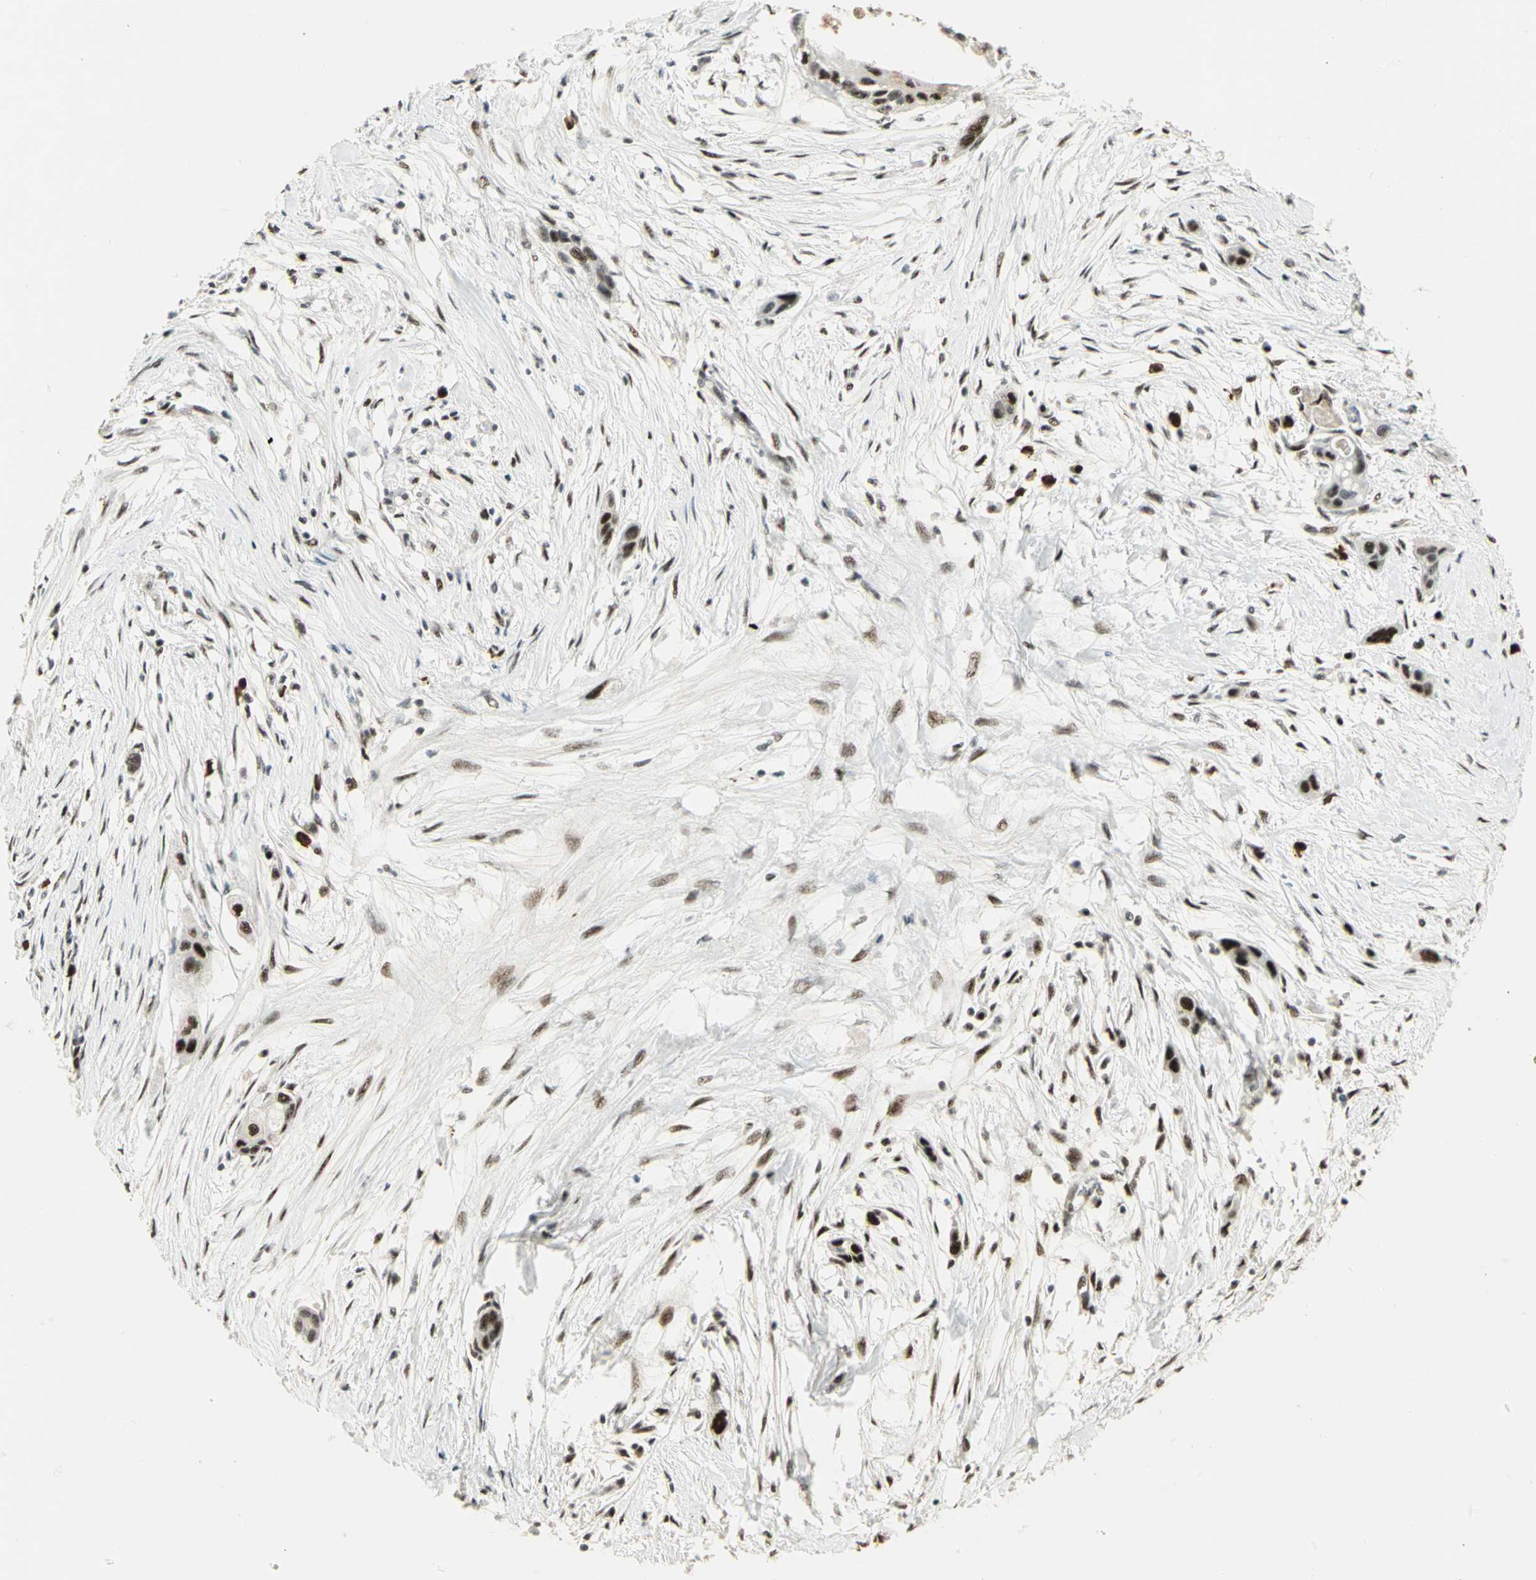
{"staining": {"intensity": "strong", "quantity": ">75%", "location": "nuclear"}, "tissue": "pancreatic cancer", "cell_type": "Tumor cells", "image_type": "cancer", "snomed": [{"axis": "morphology", "description": "Adenocarcinoma, NOS"}, {"axis": "topography", "description": "Pancreas"}], "caption": "Strong nuclear protein expression is appreciated in about >75% of tumor cells in pancreatic adenocarcinoma.", "gene": "CCNT1", "patient": {"sex": "female", "age": 60}}